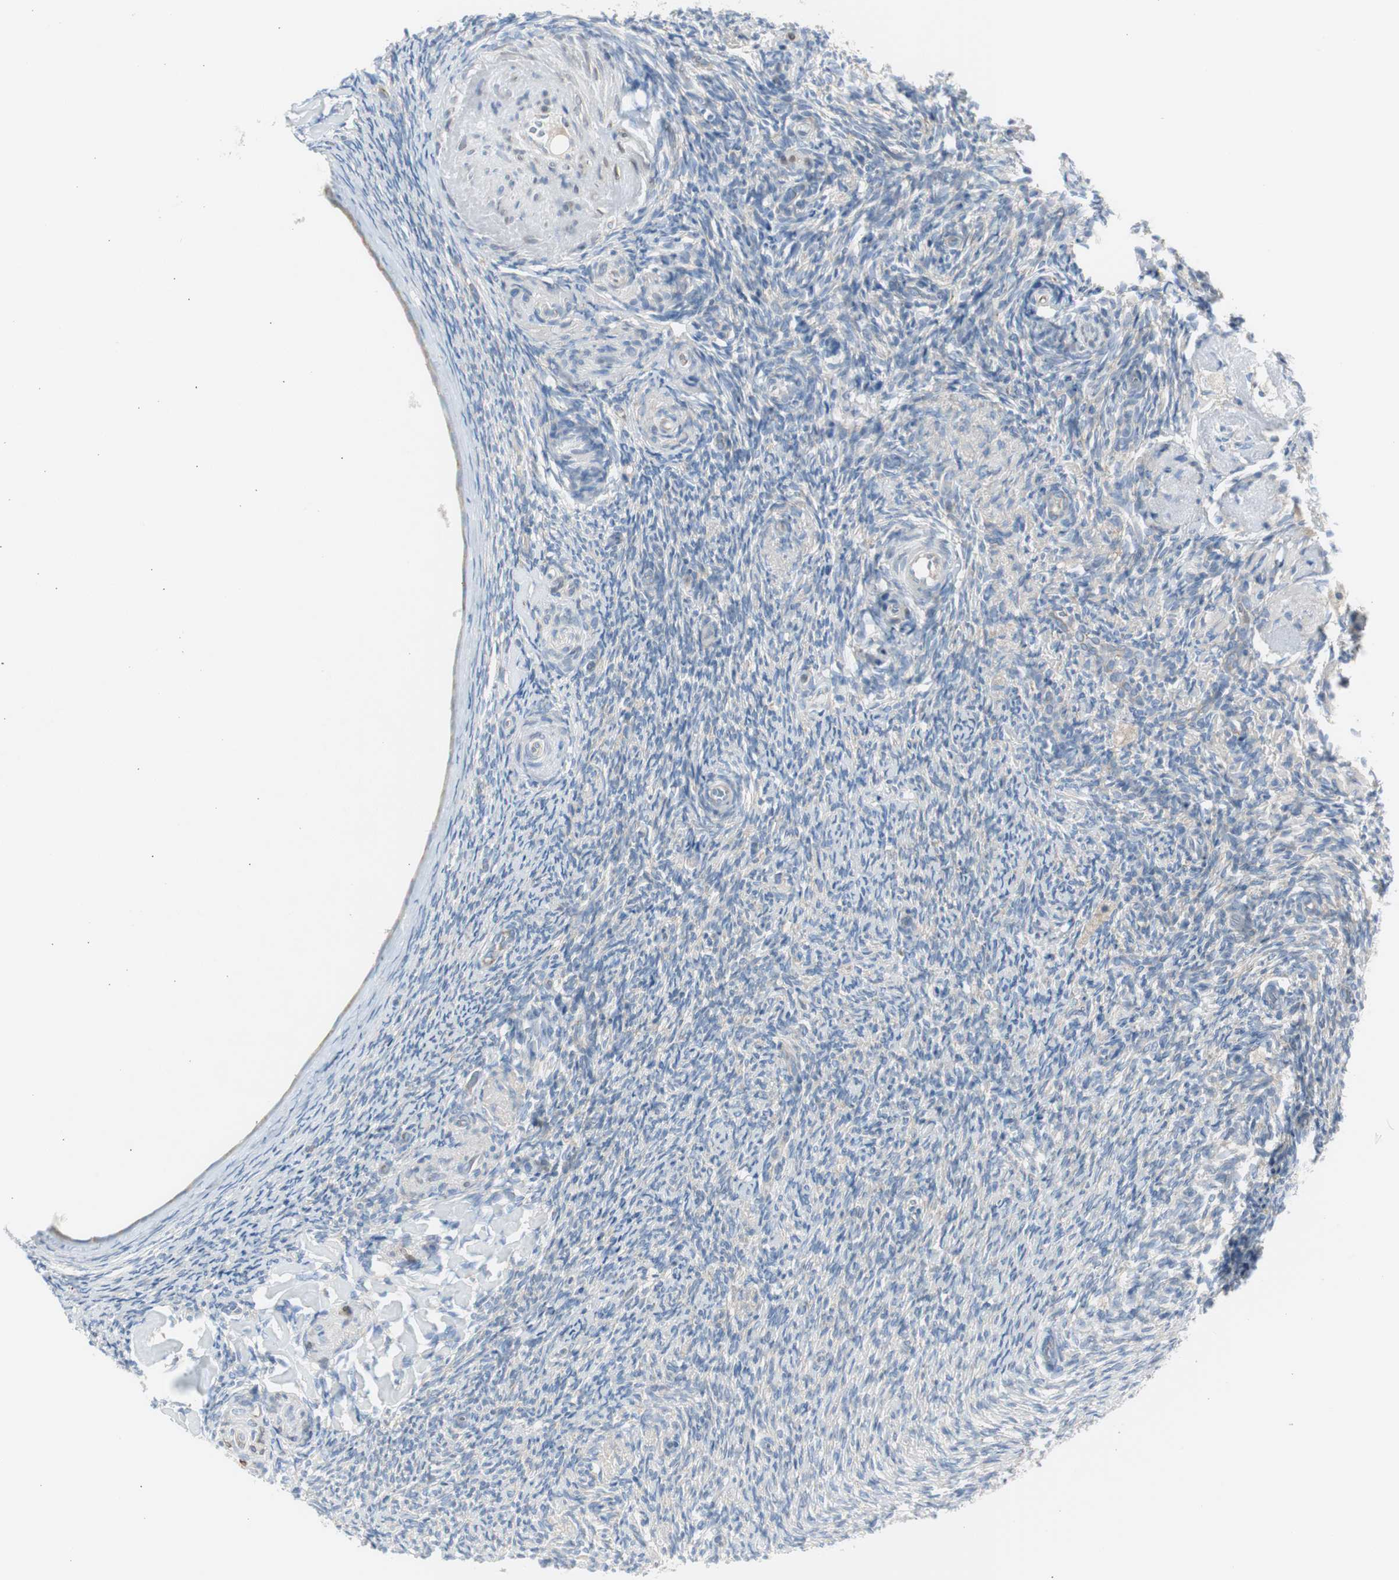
{"staining": {"intensity": "weak", "quantity": "25%-75%", "location": "cytoplasmic/membranous,nuclear"}, "tissue": "ovary", "cell_type": "Follicle cells", "image_type": "normal", "snomed": [{"axis": "morphology", "description": "Normal tissue, NOS"}, {"axis": "topography", "description": "Ovary"}], "caption": "Immunohistochemical staining of unremarkable human ovary shows weak cytoplasmic/membranous,nuclear protein expression in about 25%-75% of follicle cells.", "gene": "RPS12", "patient": {"sex": "female", "age": 60}}